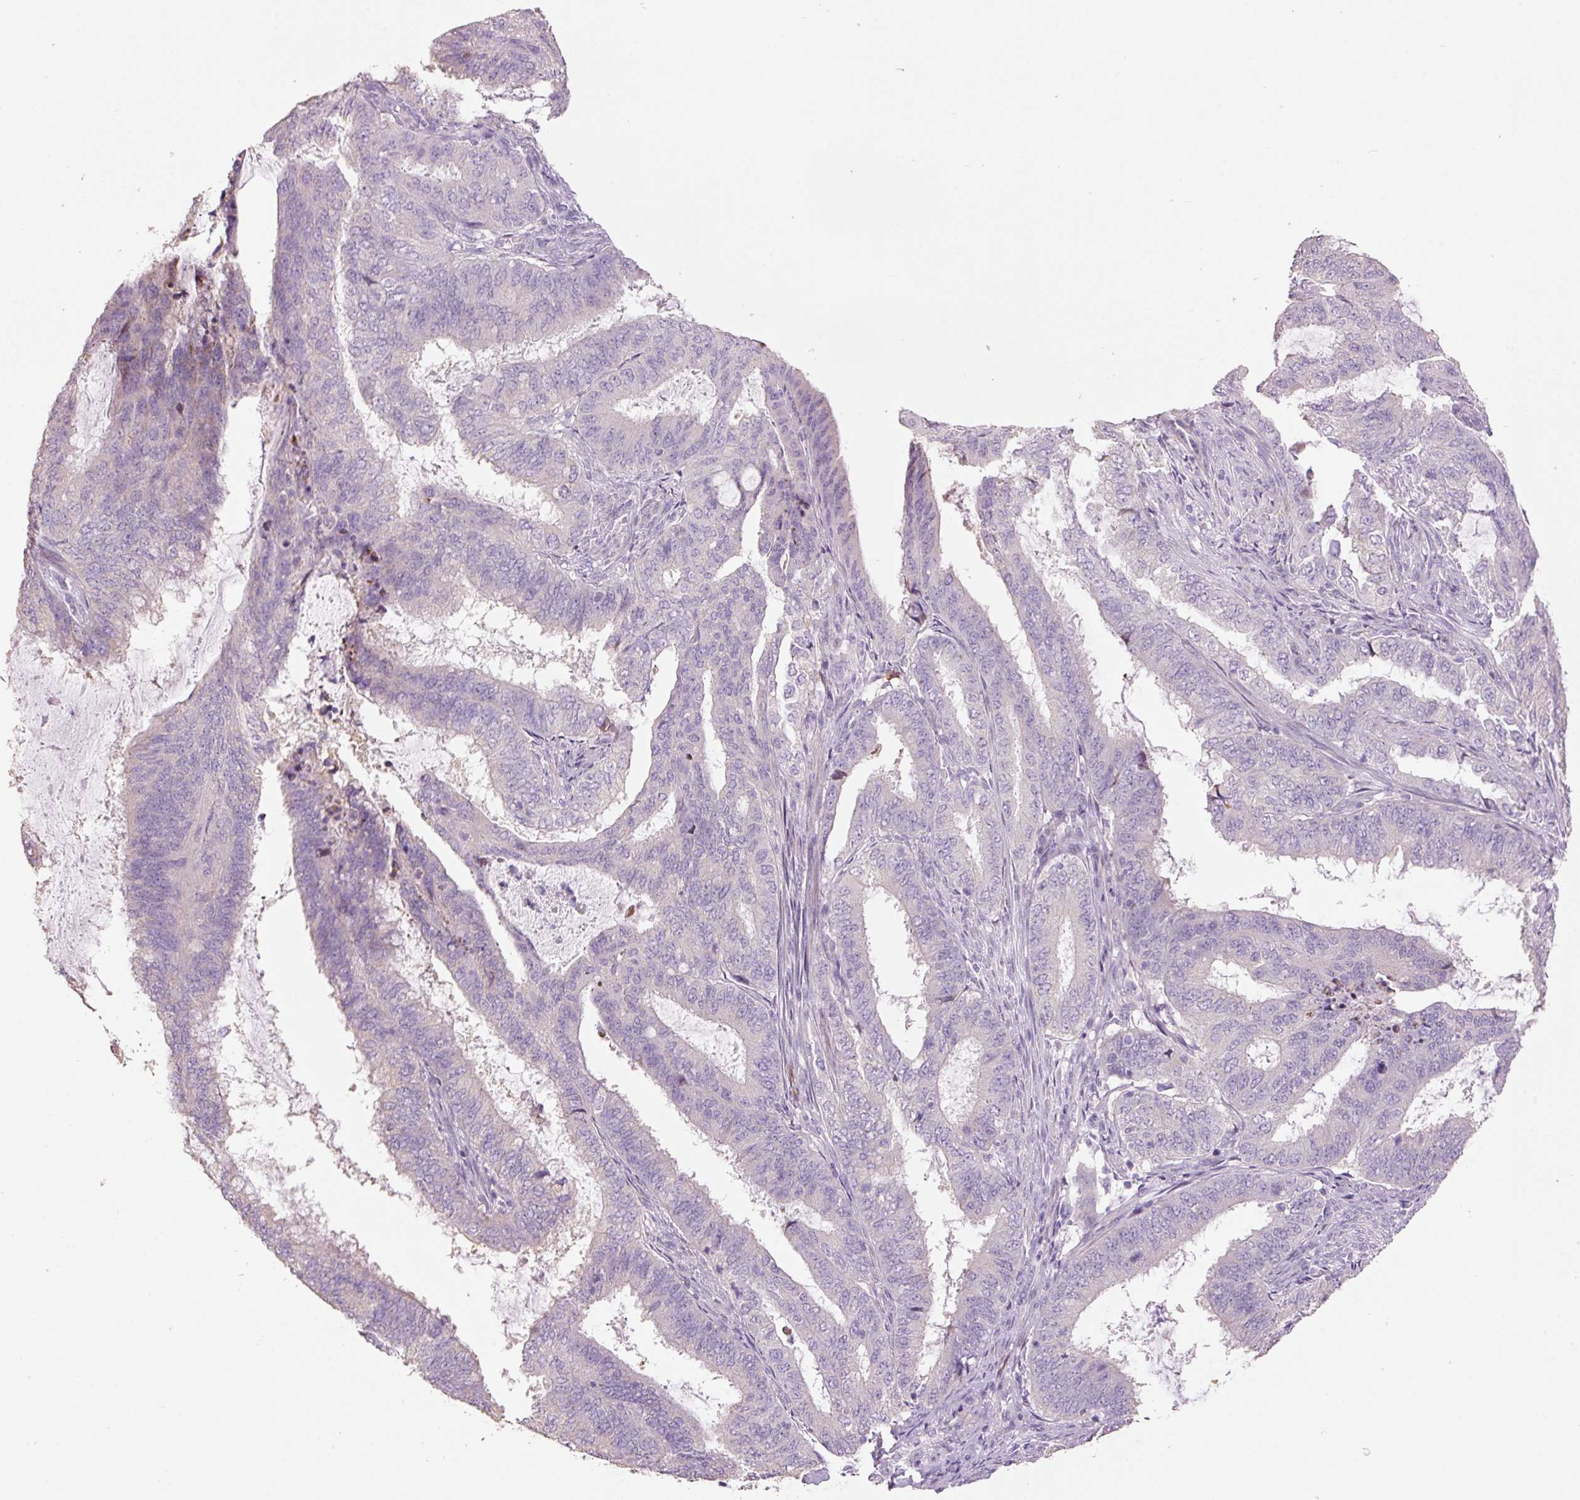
{"staining": {"intensity": "negative", "quantity": "none", "location": "none"}, "tissue": "endometrial cancer", "cell_type": "Tumor cells", "image_type": "cancer", "snomed": [{"axis": "morphology", "description": "Adenocarcinoma, NOS"}, {"axis": "topography", "description": "Endometrium"}], "caption": "The micrograph reveals no significant staining in tumor cells of endometrial cancer.", "gene": "HAX1", "patient": {"sex": "female", "age": 51}}